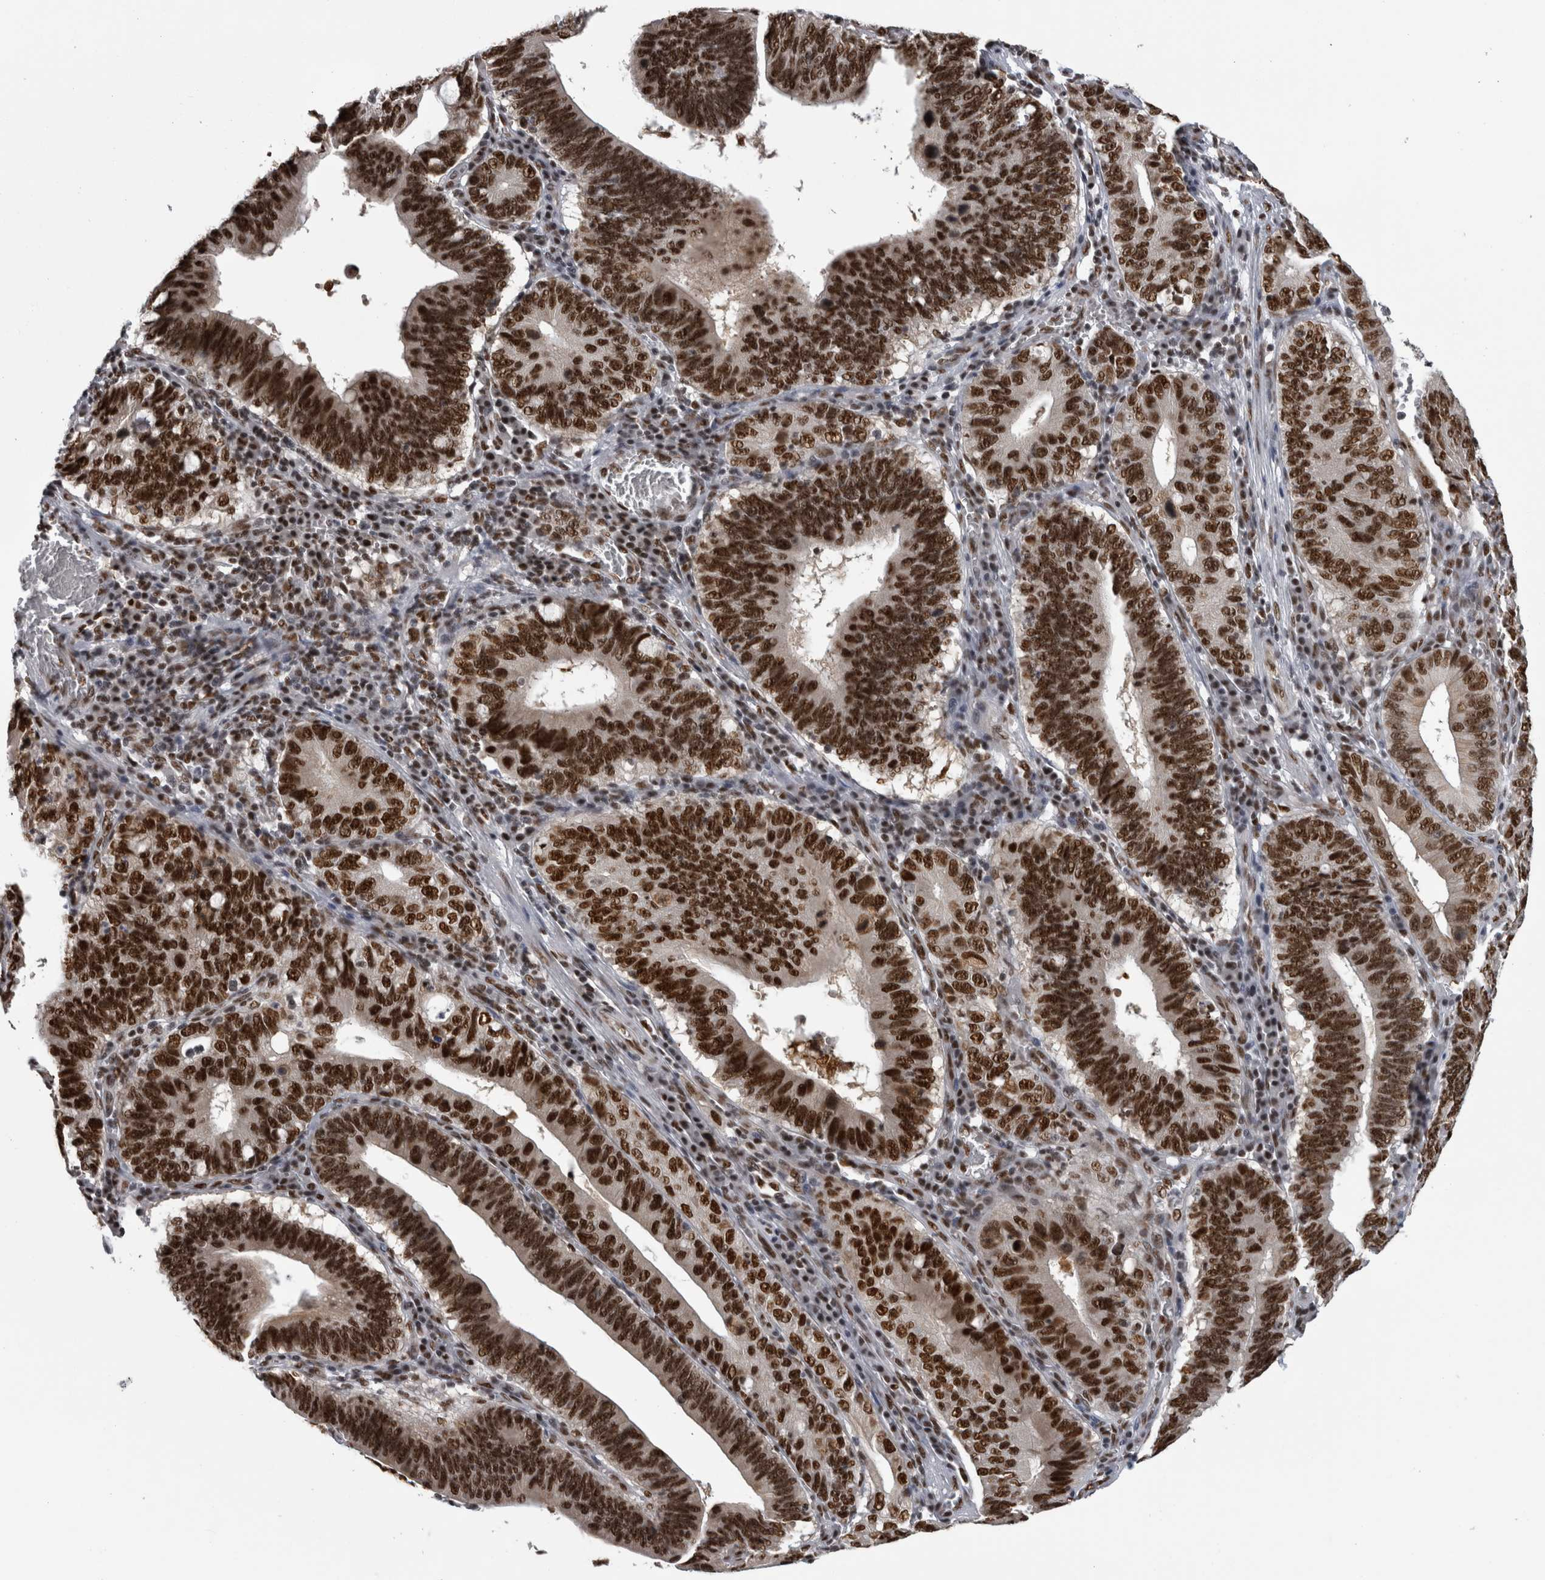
{"staining": {"intensity": "strong", "quantity": ">75%", "location": "nuclear"}, "tissue": "stomach cancer", "cell_type": "Tumor cells", "image_type": "cancer", "snomed": [{"axis": "morphology", "description": "Adenocarcinoma, NOS"}, {"axis": "topography", "description": "Stomach"}, {"axis": "topography", "description": "Gastric cardia"}], "caption": "Immunohistochemistry (DAB) staining of human adenocarcinoma (stomach) exhibits strong nuclear protein staining in approximately >75% of tumor cells.", "gene": "ZSCAN2", "patient": {"sex": "male", "age": 59}}